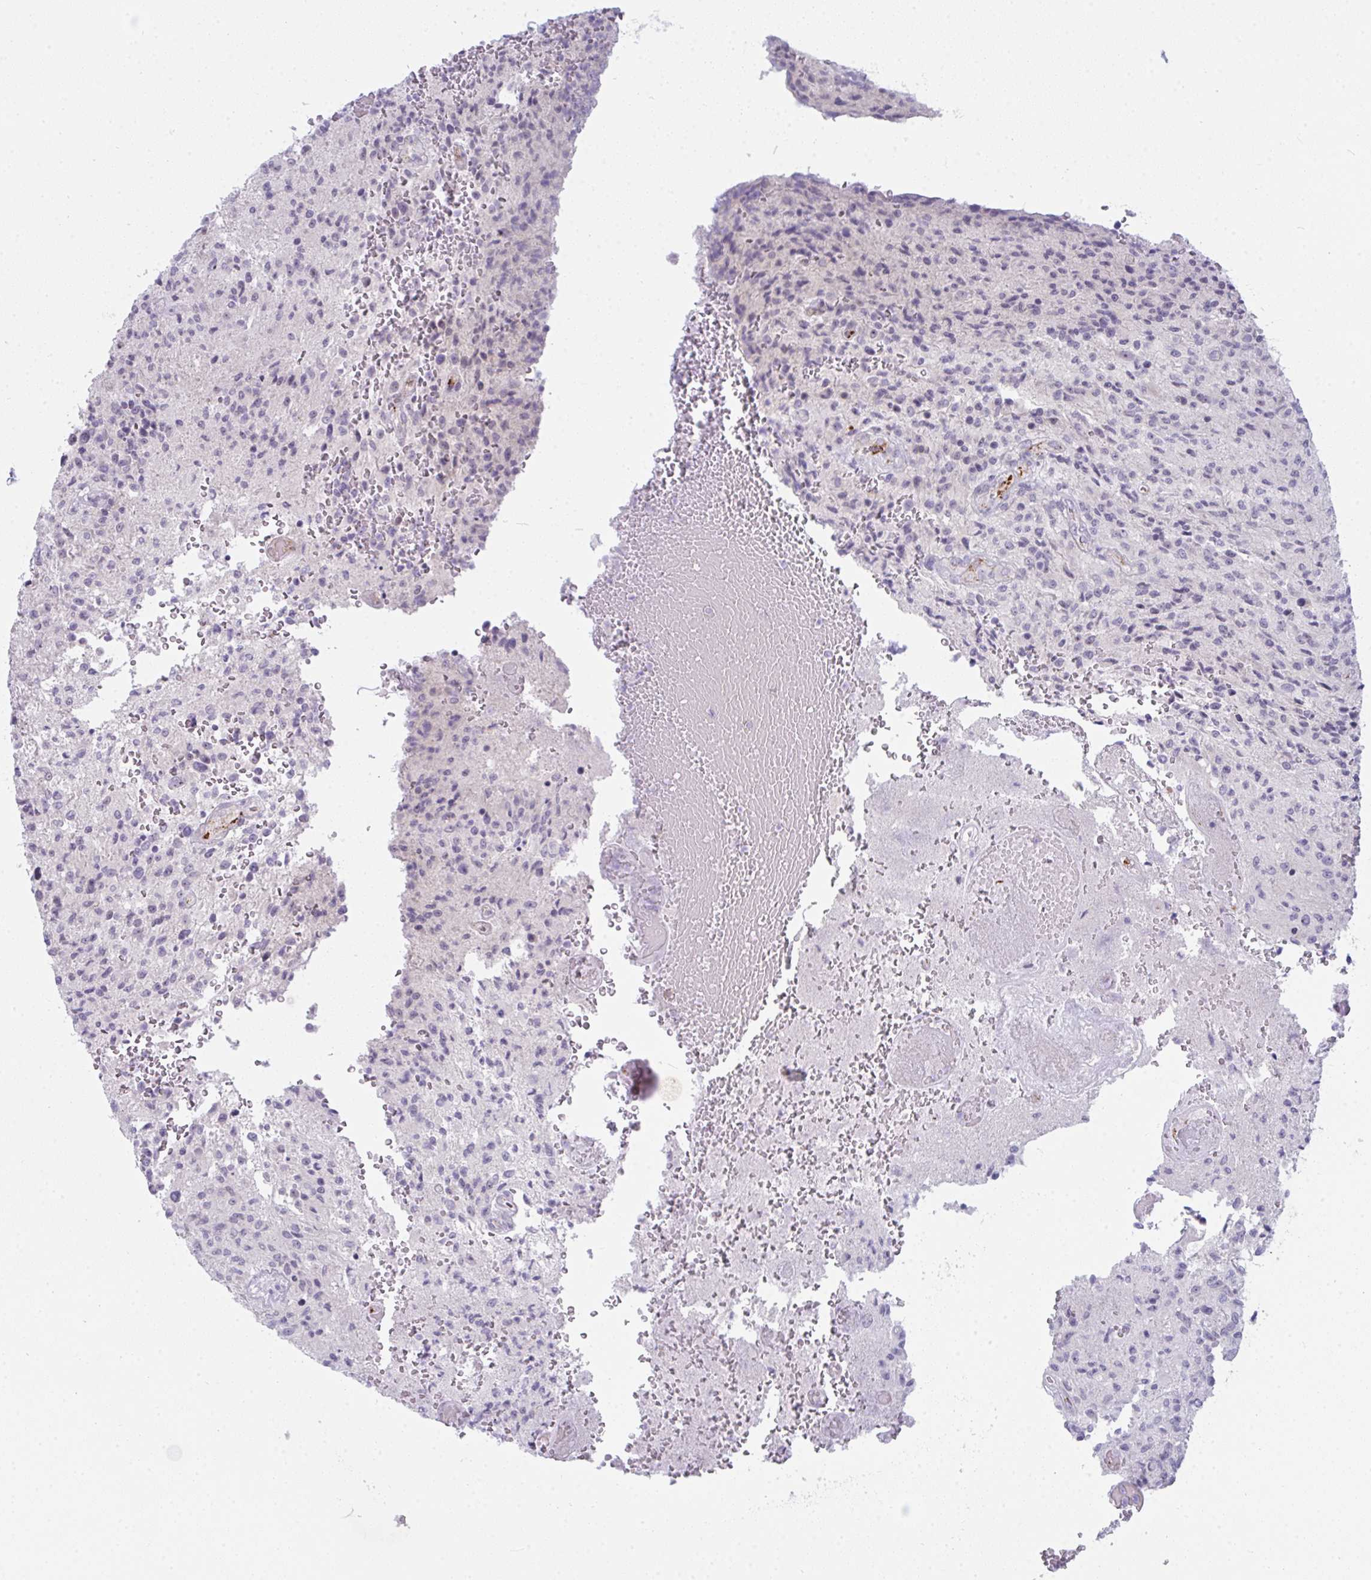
{"staining": {"intensity": "negative", "quantity": "none", "location": "none"}, "tissue": "glioma", "cell_type": "Tumor cells", "image_type": "cancer", "snomed": [{"axis": "morphology", "description": "Normal tissue, NOS"}, {"axis": "morphology", "description": "Glioma, malignant, High grade"}, {"axis": "topography", "description": "Cerebral cortex"}], "caption": "The immunohistochemistry image has no significant expression in tumor cells of glioma tissue. Nuclei are stained in blue.", "gene": "CD80", "patient": {"sex": "male", "age": 56}}